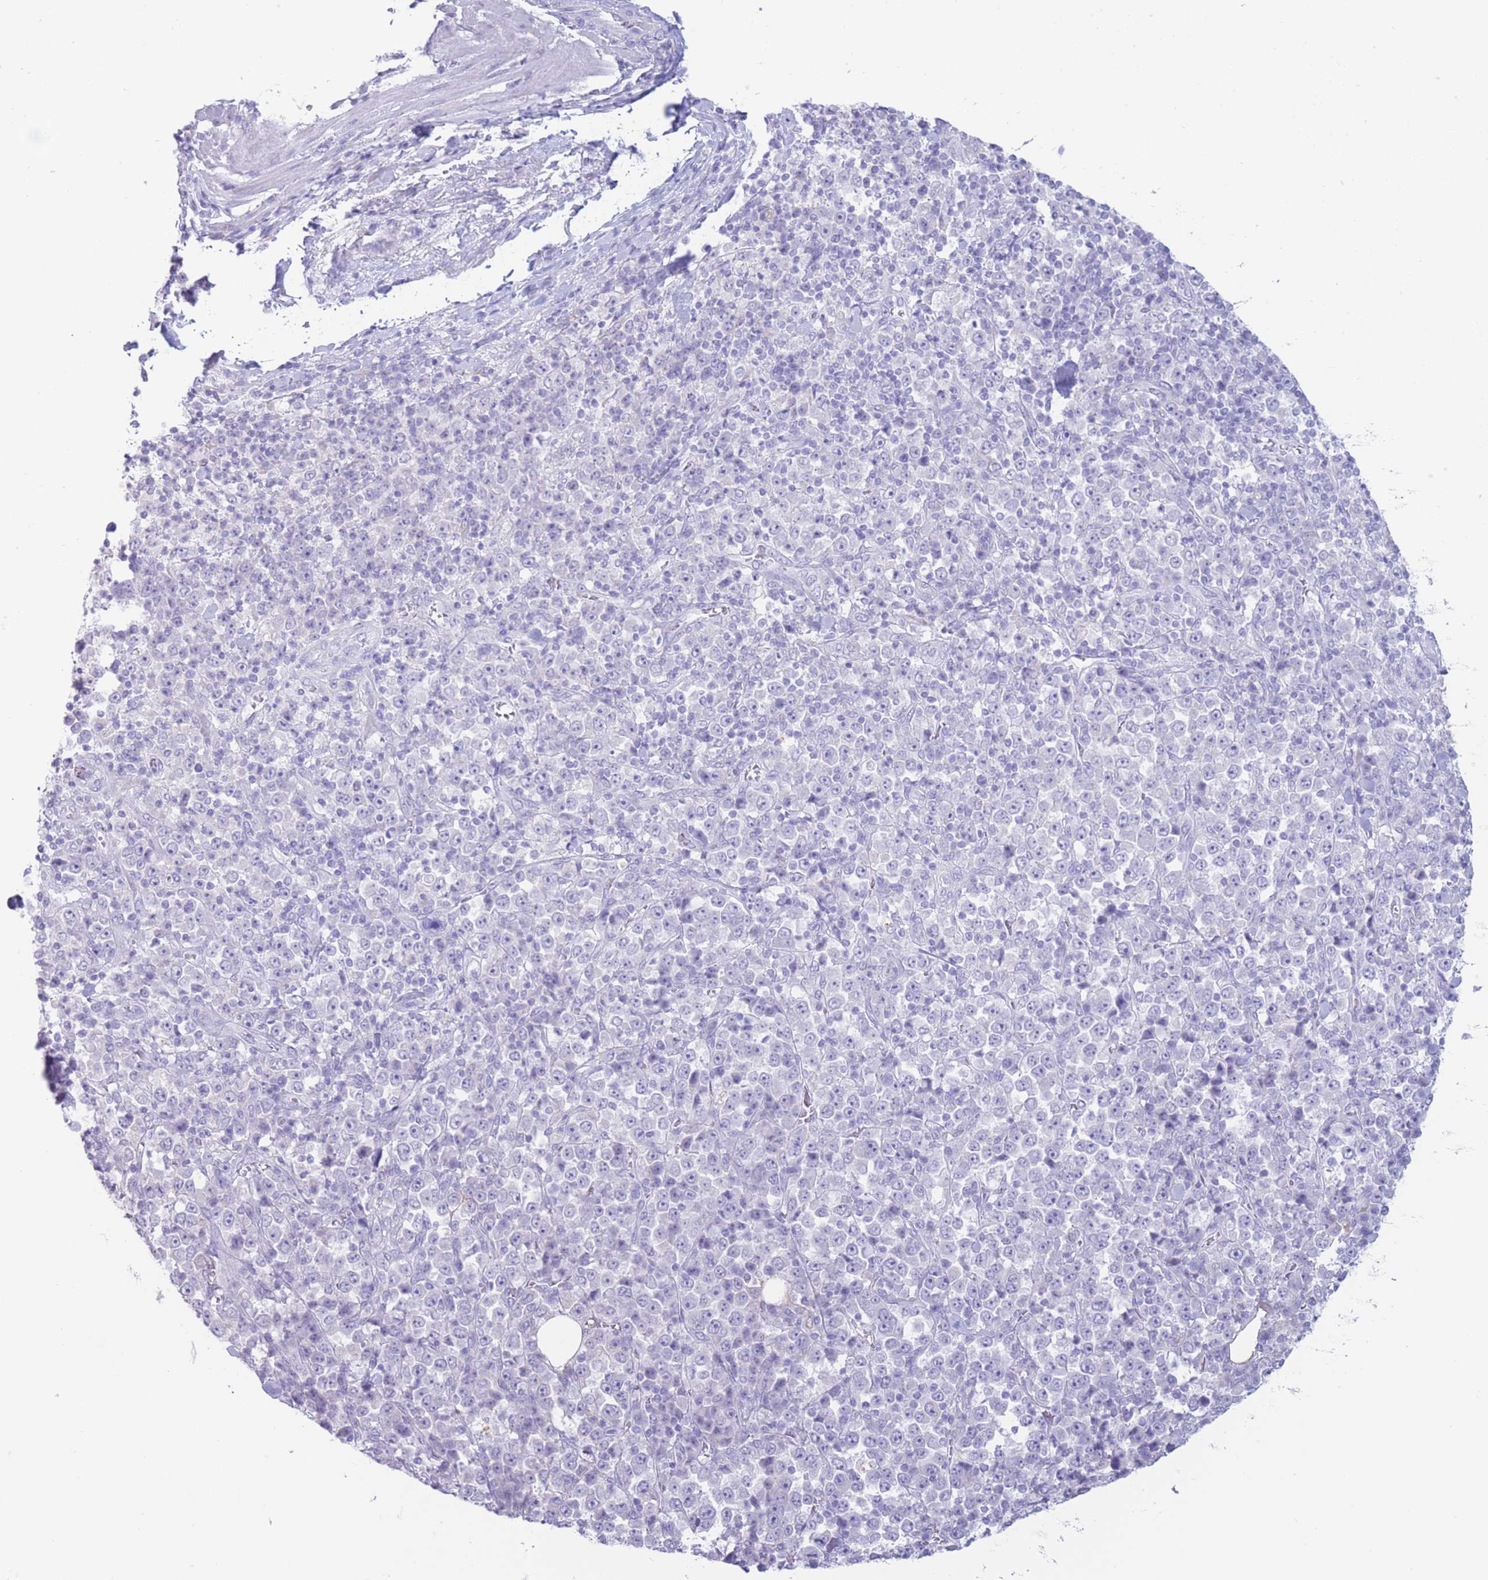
{"staining": {"intensity": "negative", "quantity": "none", "location": "none"}, "tissue": "stomach cancer", "cell_type": "Tumor cells", "image_type": "cancer", "snomed": [{"axis": "morphology", "description": "Normal tissue, NOS"}, {"axis": "morphology", "description": "Adenocarcinoma, NOS"}, {"axis": "topography", "description": "Stomach, upper"}, {"axis": "topography", "description": "Stomach"}], "caption": "Adenocarcinoma (stomach) stained for a protein using IHC shows no staining tumor cells.", "gene": "FAH", "patient": {"sex": "male", "age": 59}}